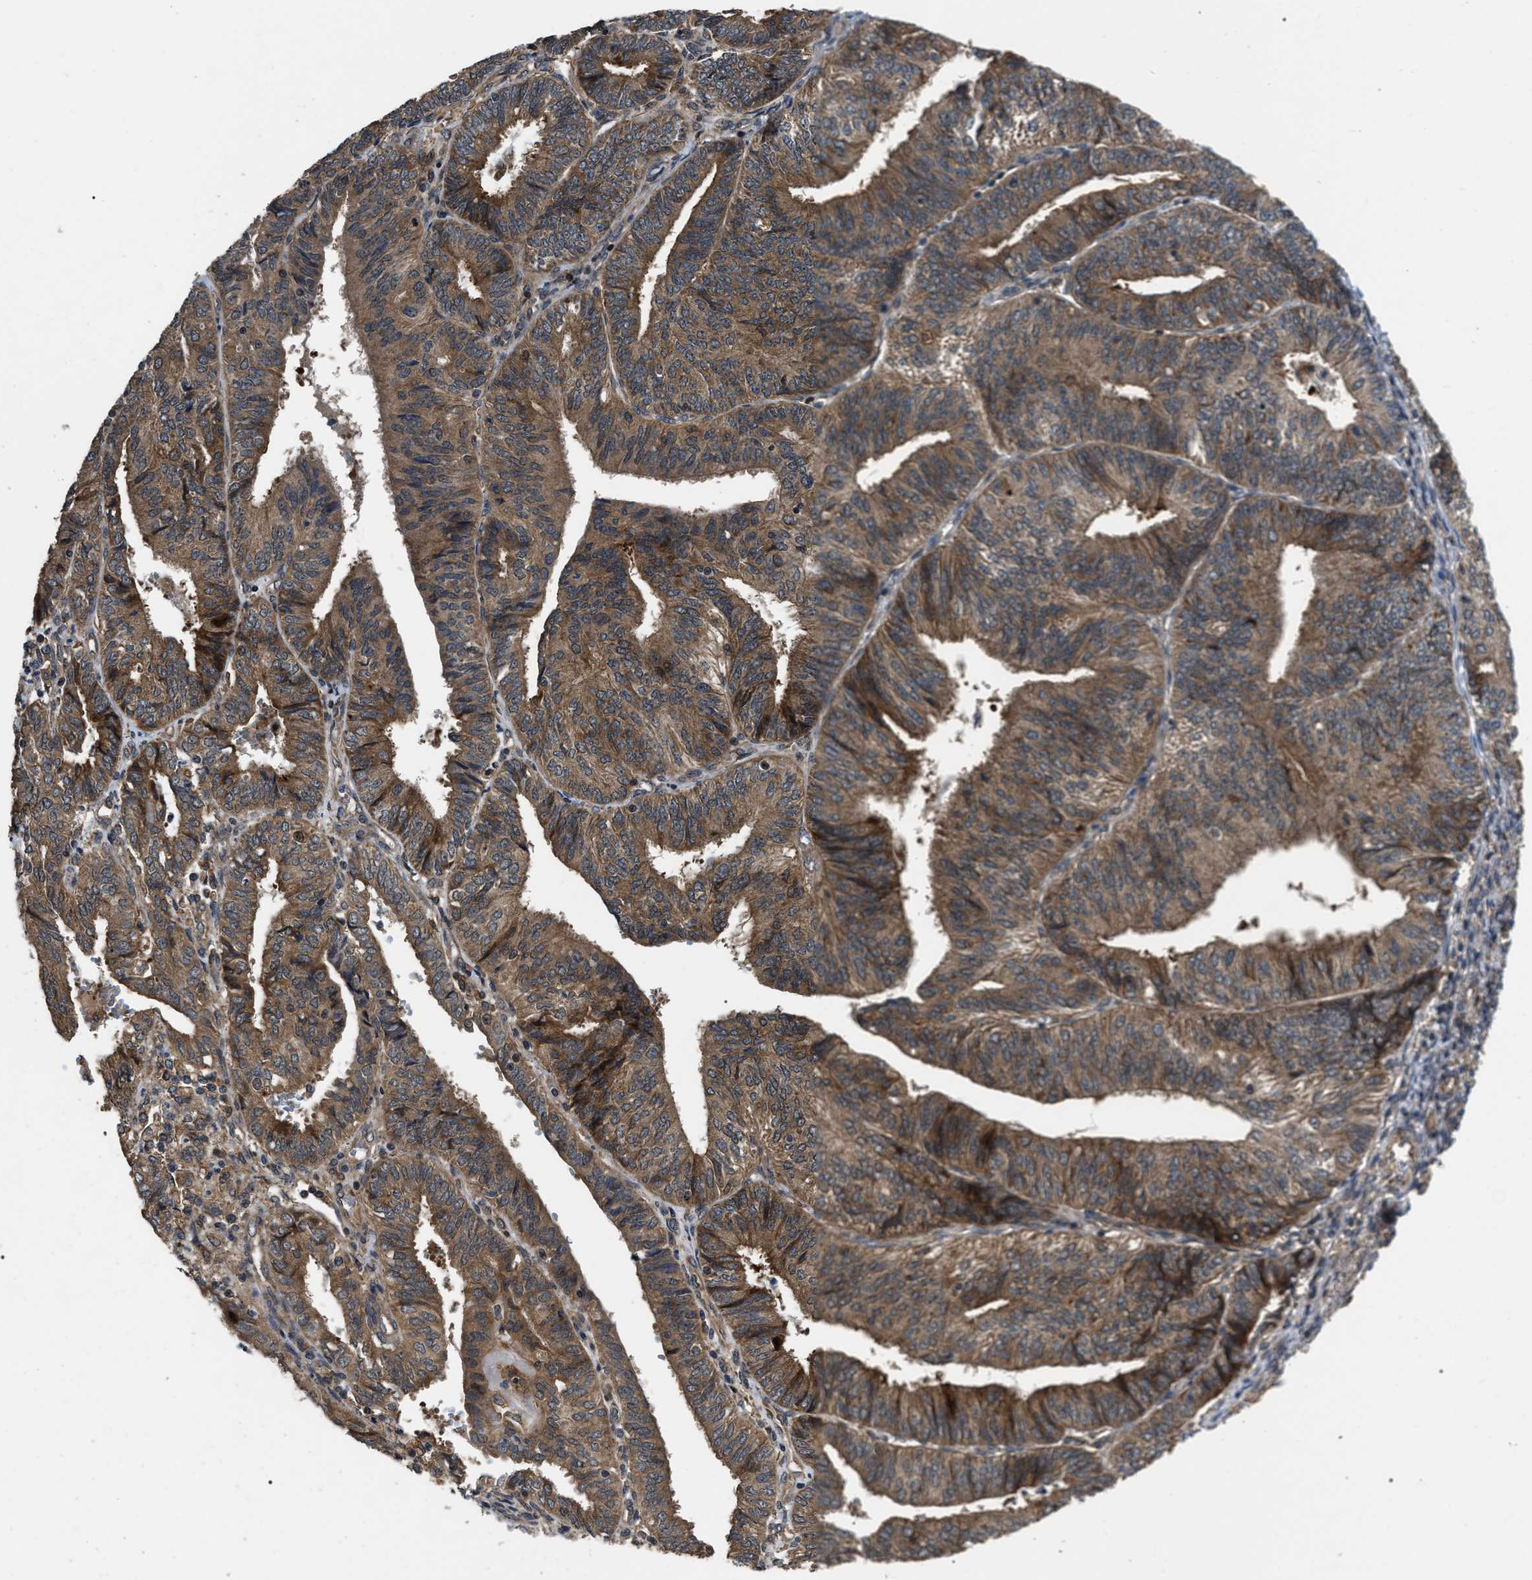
{"staining": {"intensity": "moderate", "quantity": ">75%", "location": "cytoplasmic/membranous"}, "tissue": "endometrial cancer", "cell_type": "Tumor cells", "image_type": "cancer", "snomed": [{"axis": "morphology", "description": "Adenocarcinoma, NOS"}, {"axis": "topography", "description": "Endometrium"}], "caption": "Immunohistochemical staining of endometrial cancer (adenocarcinoma) reveals moderate cytoplasmic/membranous protein expression in approximately >75% of tumor cells.", "gene": "PPWD1", "patient": {"sex": "female", "age": 58}}